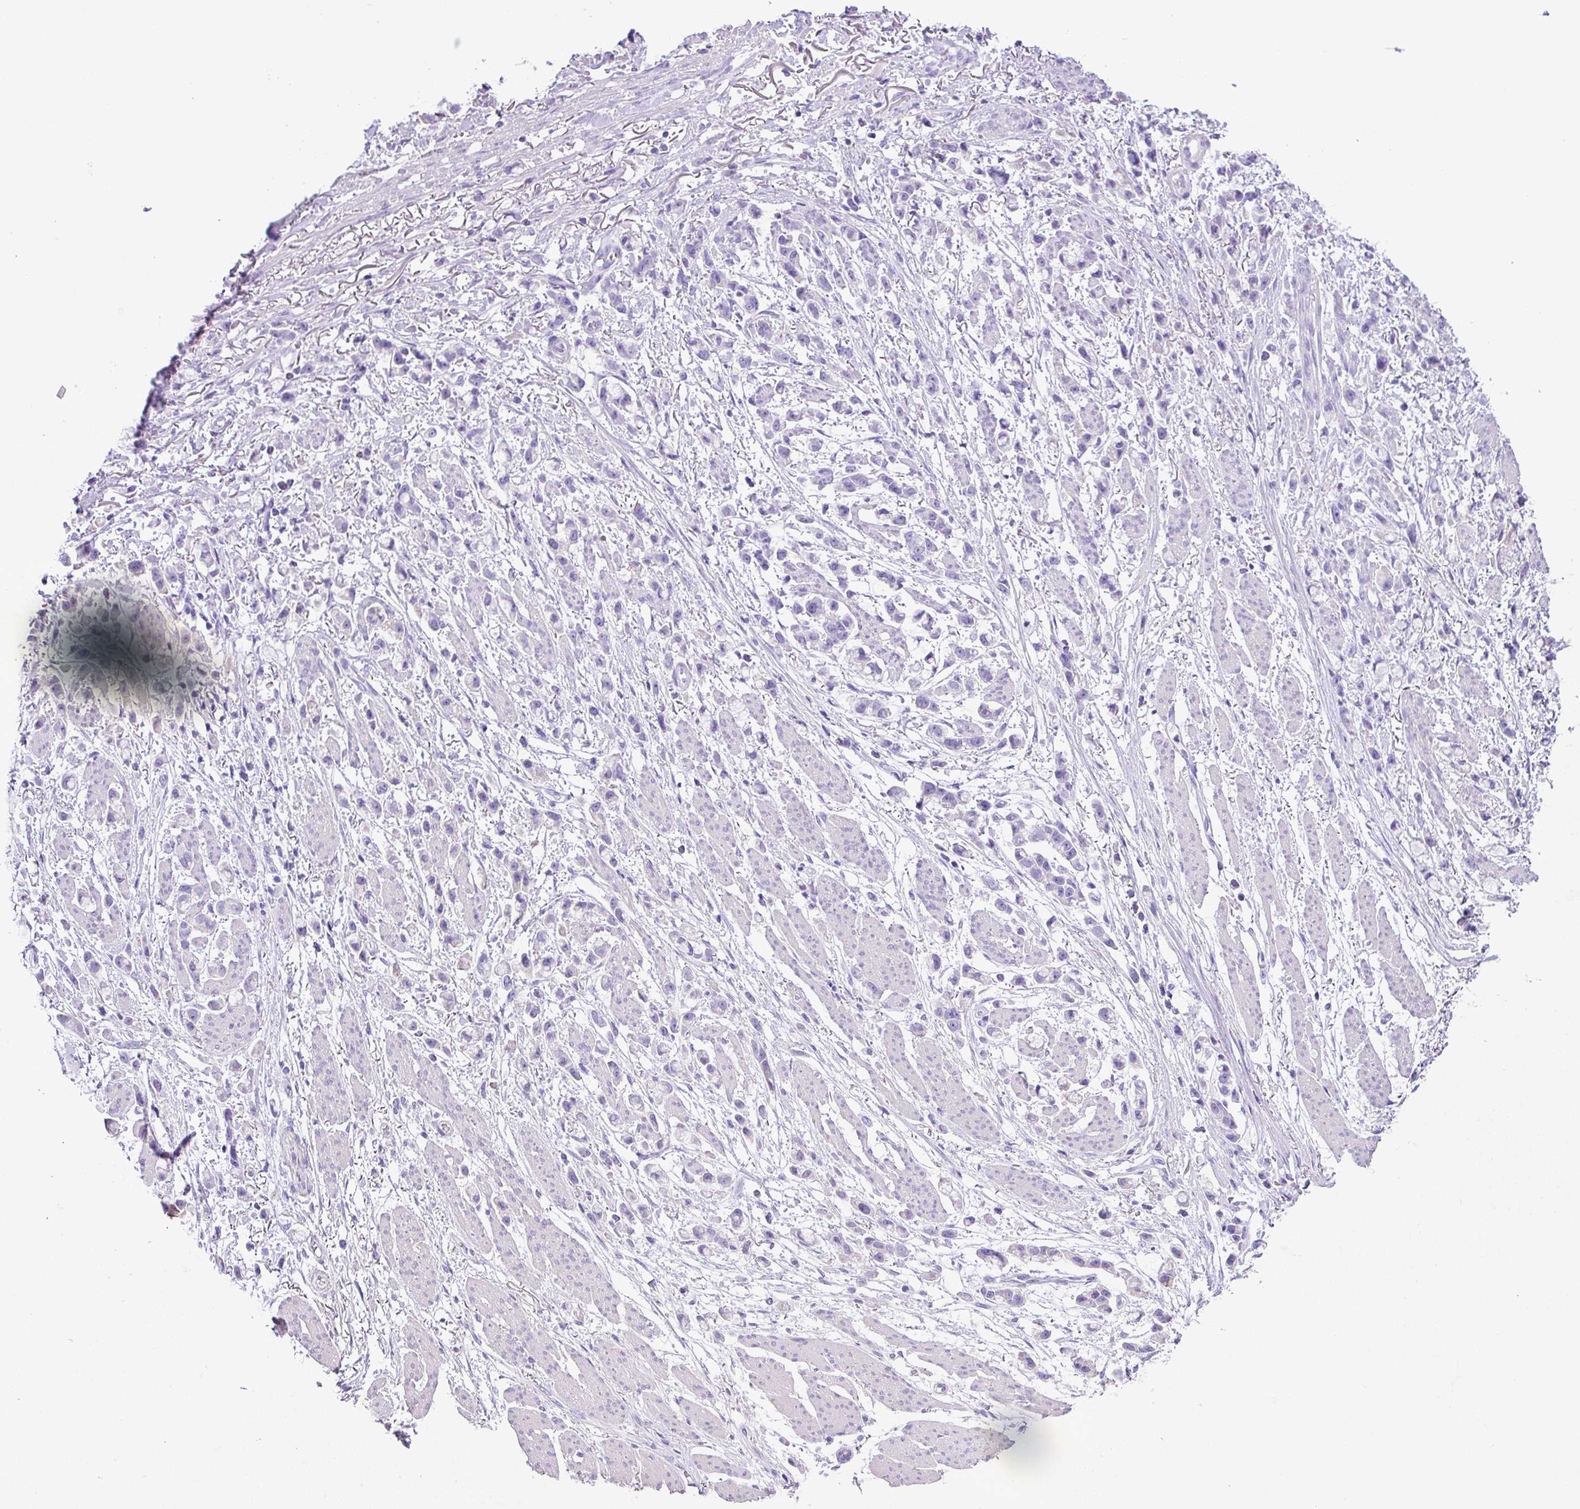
{"staining": {"intensity": "negative", "quantity": "none", "location": "none"}, "tissue": "stomach cancer", "cell_type": "Tumor cells", "image_type": "cancer", "snomed": [{"axis": "morphology", "description": "Adenocarcinoma, NOS"}, {"axis": "topography", "description": "Stomach"}], "caption": "This is an immunohistochemistry (IHC) photomicrograph of human stomach cancer (adenocarcinoma). There is no staining in tumor cells.", "gene": "CYSTM1", "patient": {"sex": "female", "age": 81}}